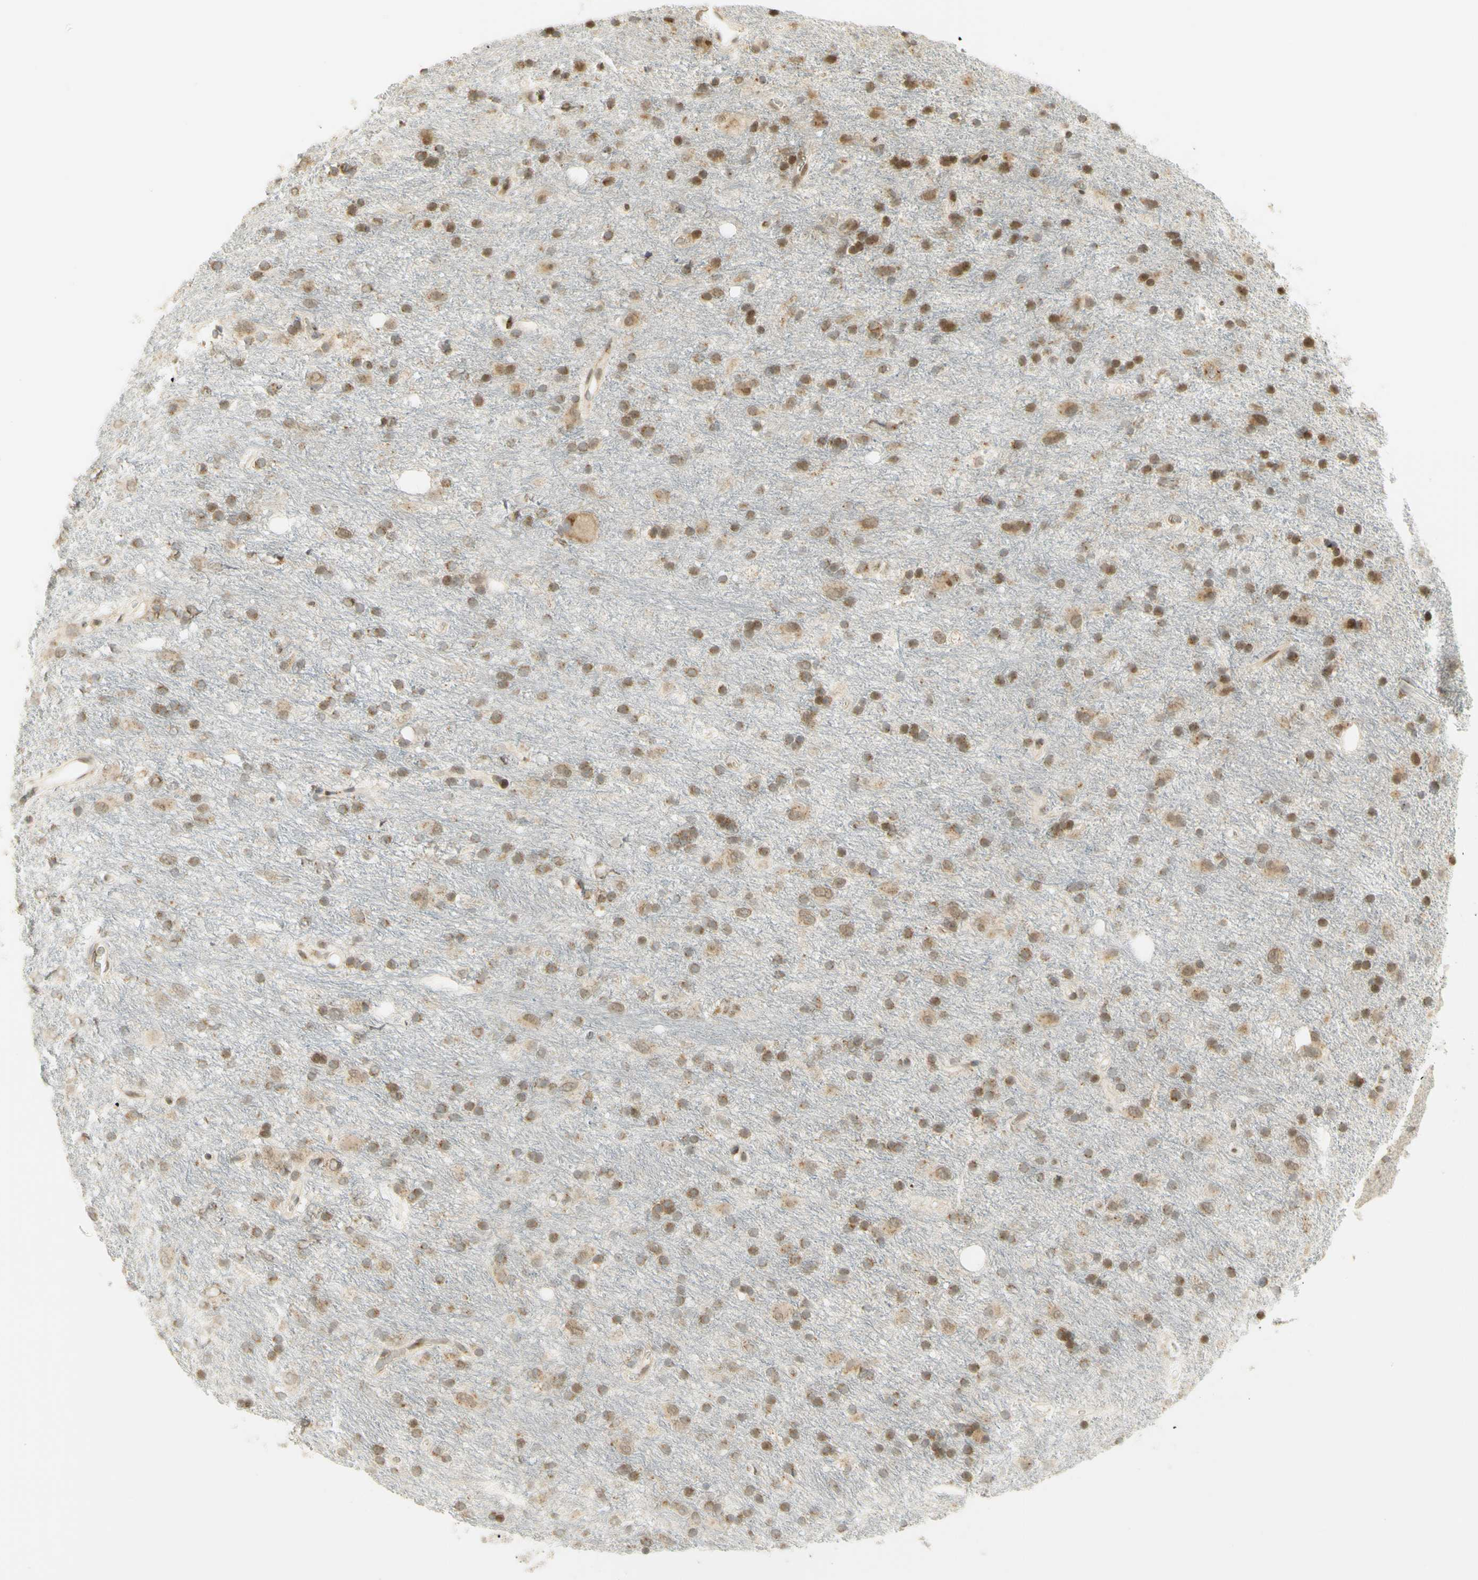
{"staining": {"intensity": "moderate", "quantity": ">75%", "location": "cytoplasmic/membranous,nuclear"}, "tissue": "glioma", "cell_type": "Tumor cells", "image_type": "cancer", "snomed": [{"axis": "morphology", "description": "Glioma, malignant, Low grade"}, {"axis": "topography", "description": "Brain"}], "caption": "A medium amount of moderate cytoplasmic/membranous and nuclear positivity is appreciated in about >75% of tumor cells in glioma tissue.", "gene": "KIF11", "patient": {"sex": "male", "age": 77}}